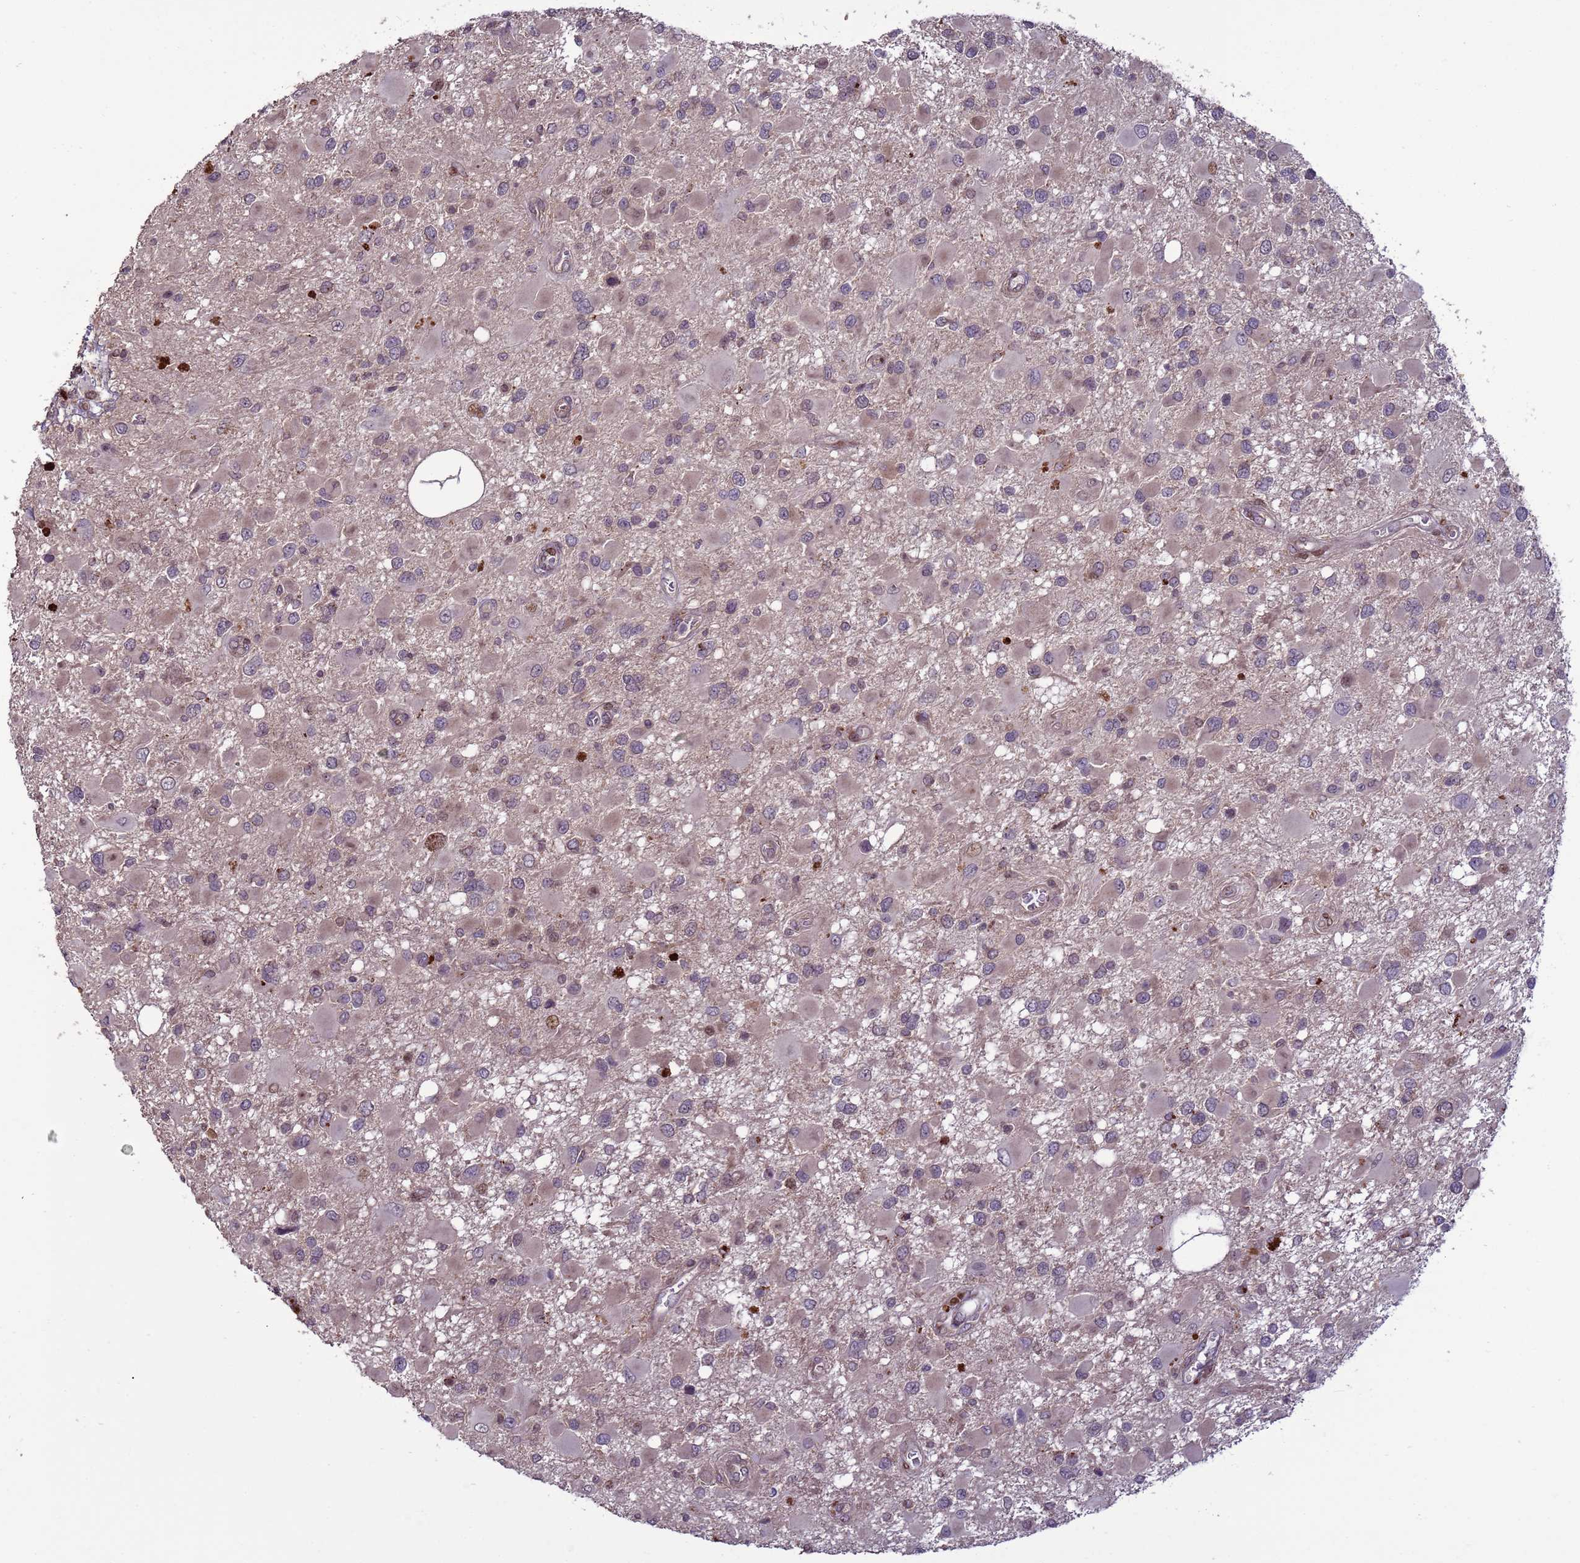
{"staining": {"intensity": "weak", "quantity": "<25%", "location": "nuclear"}, "tissue": "glioma", "cell_type": "Tumor cells", "image_type": "cancer", "snomed": [{"axis": "morphology", "description": "Glioma, malignant, High grade"}, {"axis": "topography", "description": "Brain"}], "caption": "Glioma stained for a protein using immunohistochemistry reveals no staining tumor cells.", "gene": "HGH1", "patient": {"sex": "male", "age": 53}}